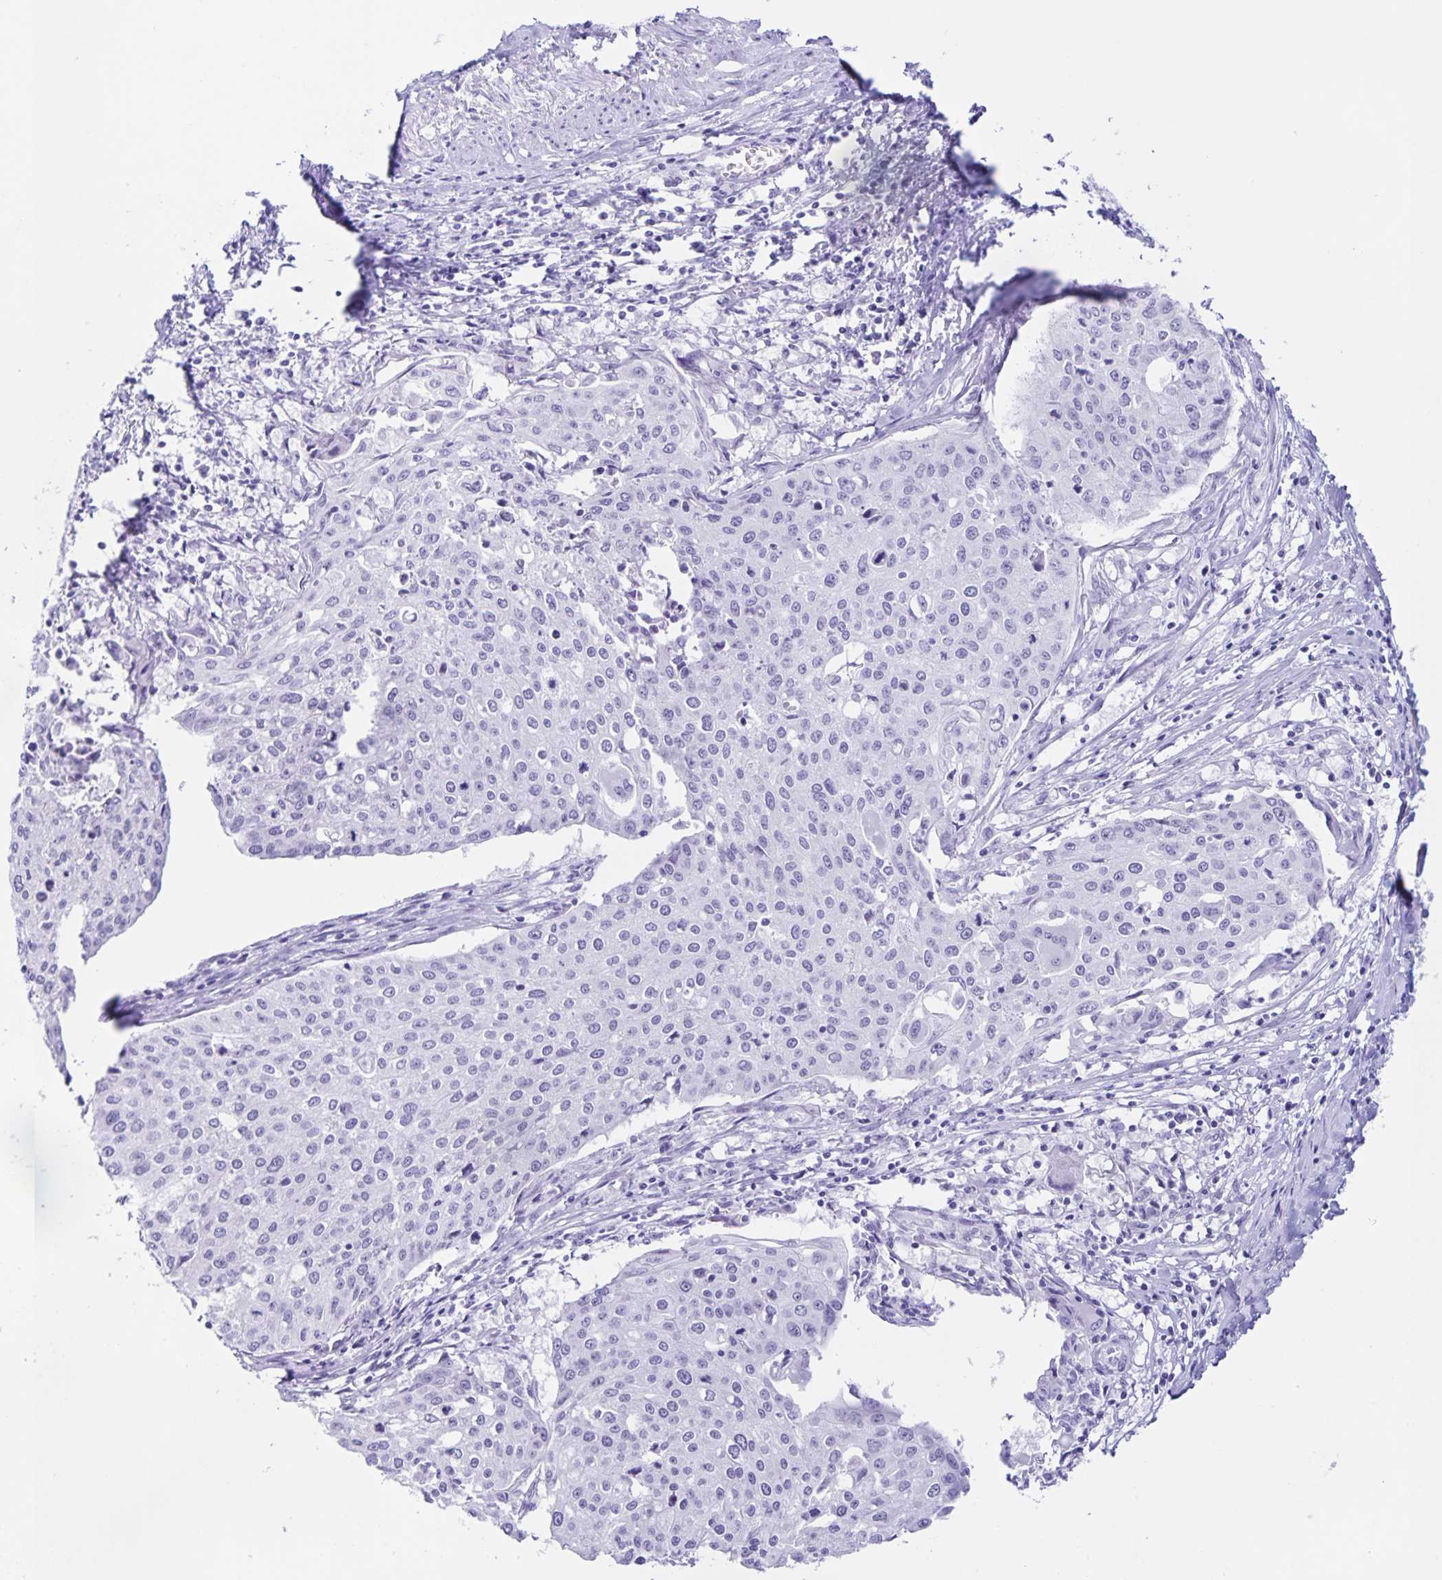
{"staining": {"intensity": "negative", "quantity": "none", "location": "none"}, "tissue": "cervical cancer", "cell_type": "Tumor cells", "image_type": "cancer", "snomed": [{"axis": "morphology", "description": "Squamous cell carcinoma, NOS"}, {"axis": "topography", "description": "Cervix"}], "caption": "Cervical cancer (squamous cell carcinoma) was stained to show a protein in brown. There is no significant staining in tumor cells.", "gene": "FAM170A", "patient": {"sex": "female", "age": 38}}